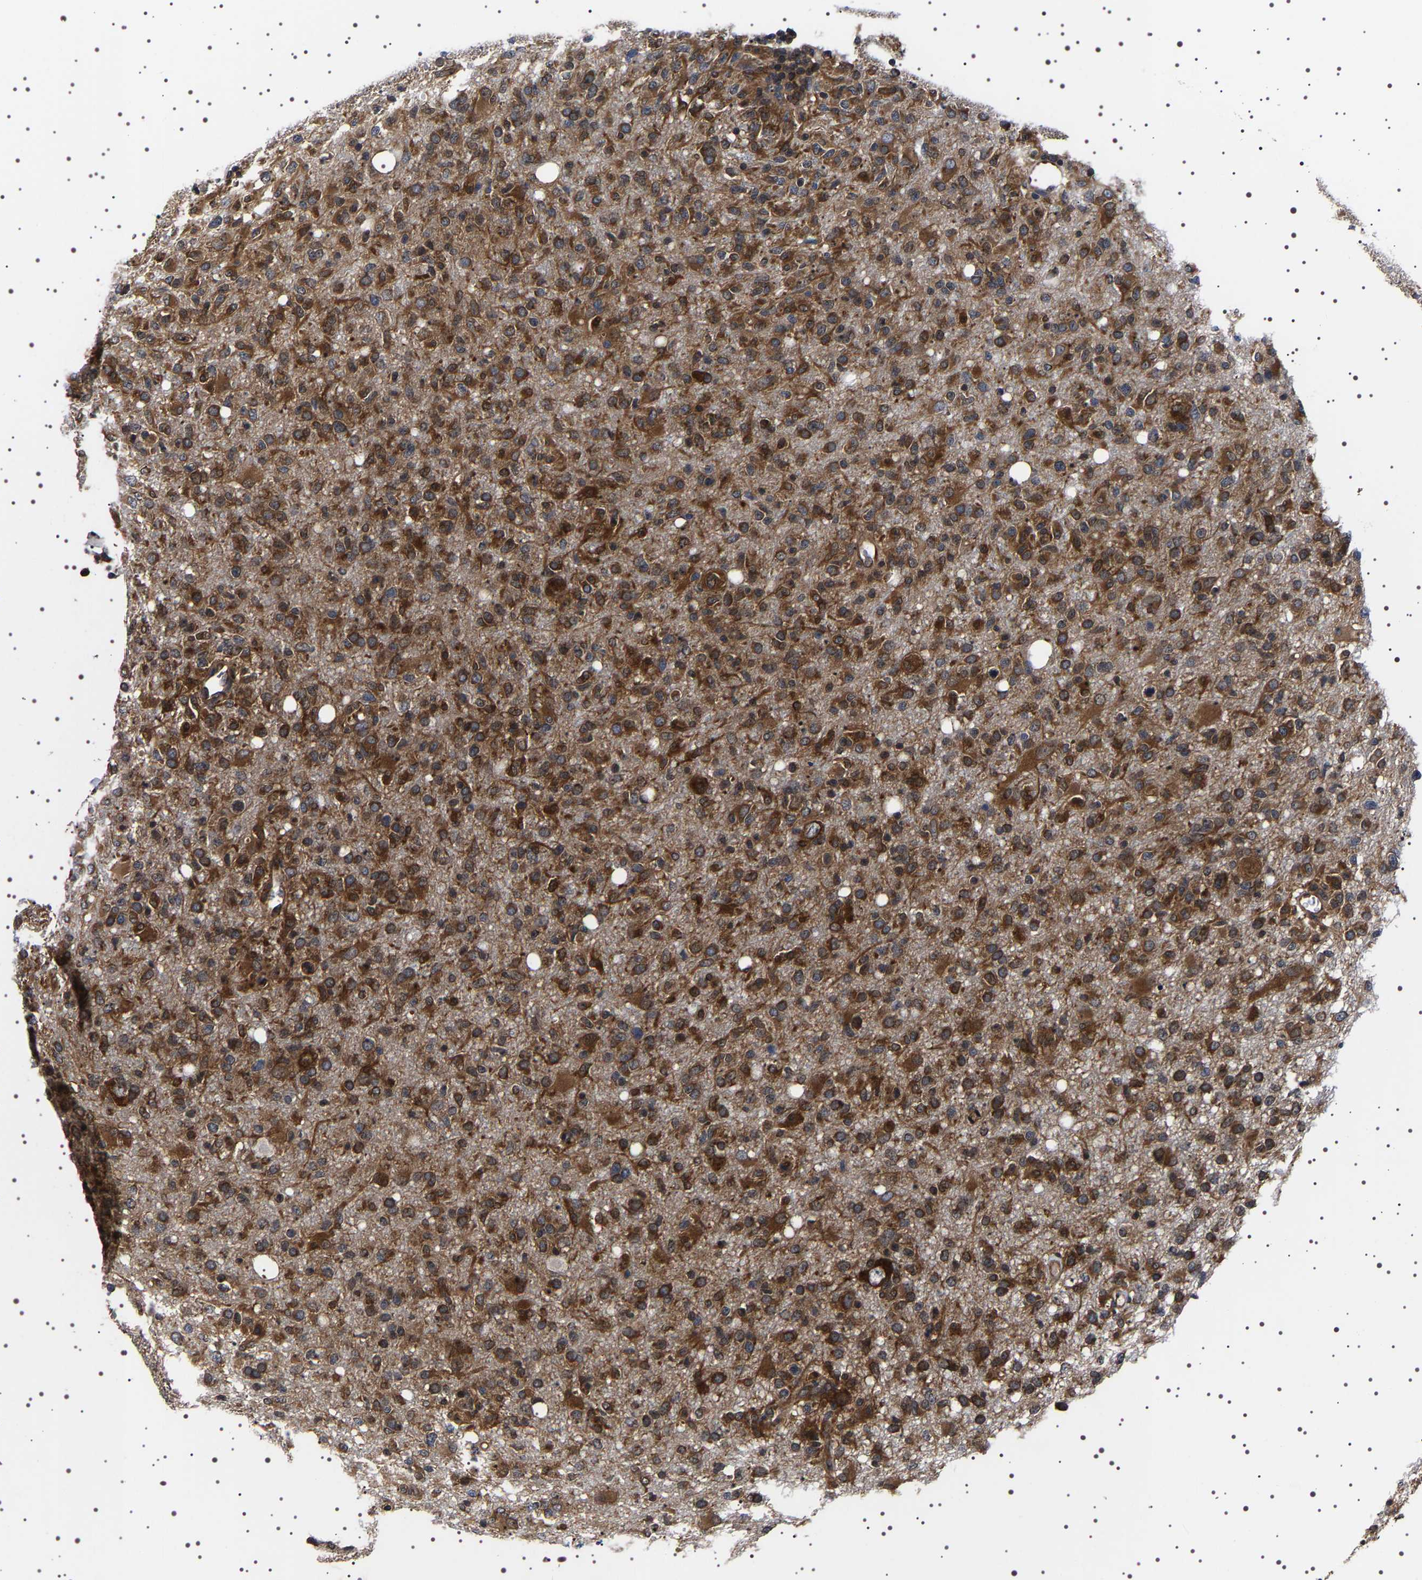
{"staining": {"intensity": "strong", "quantity": ">75%", "location": "cytoplasmic/membranous"}, "tissue": "glioma", "cell_type": "Tumor cells", "image_type": "cancer", "snomed": [{"axis": "morphology", "description": "Glioma, malignant, High grade"}, {"axis": "topography", "description": "Brain"}], "caption": "The histopathology image displays staining of glioma, revealing strong cytoplasmic/membranous protein expression (brown color) within tumor cells.", "gene": "DARS1", "patient": {"sex": "female", "age": 57}}